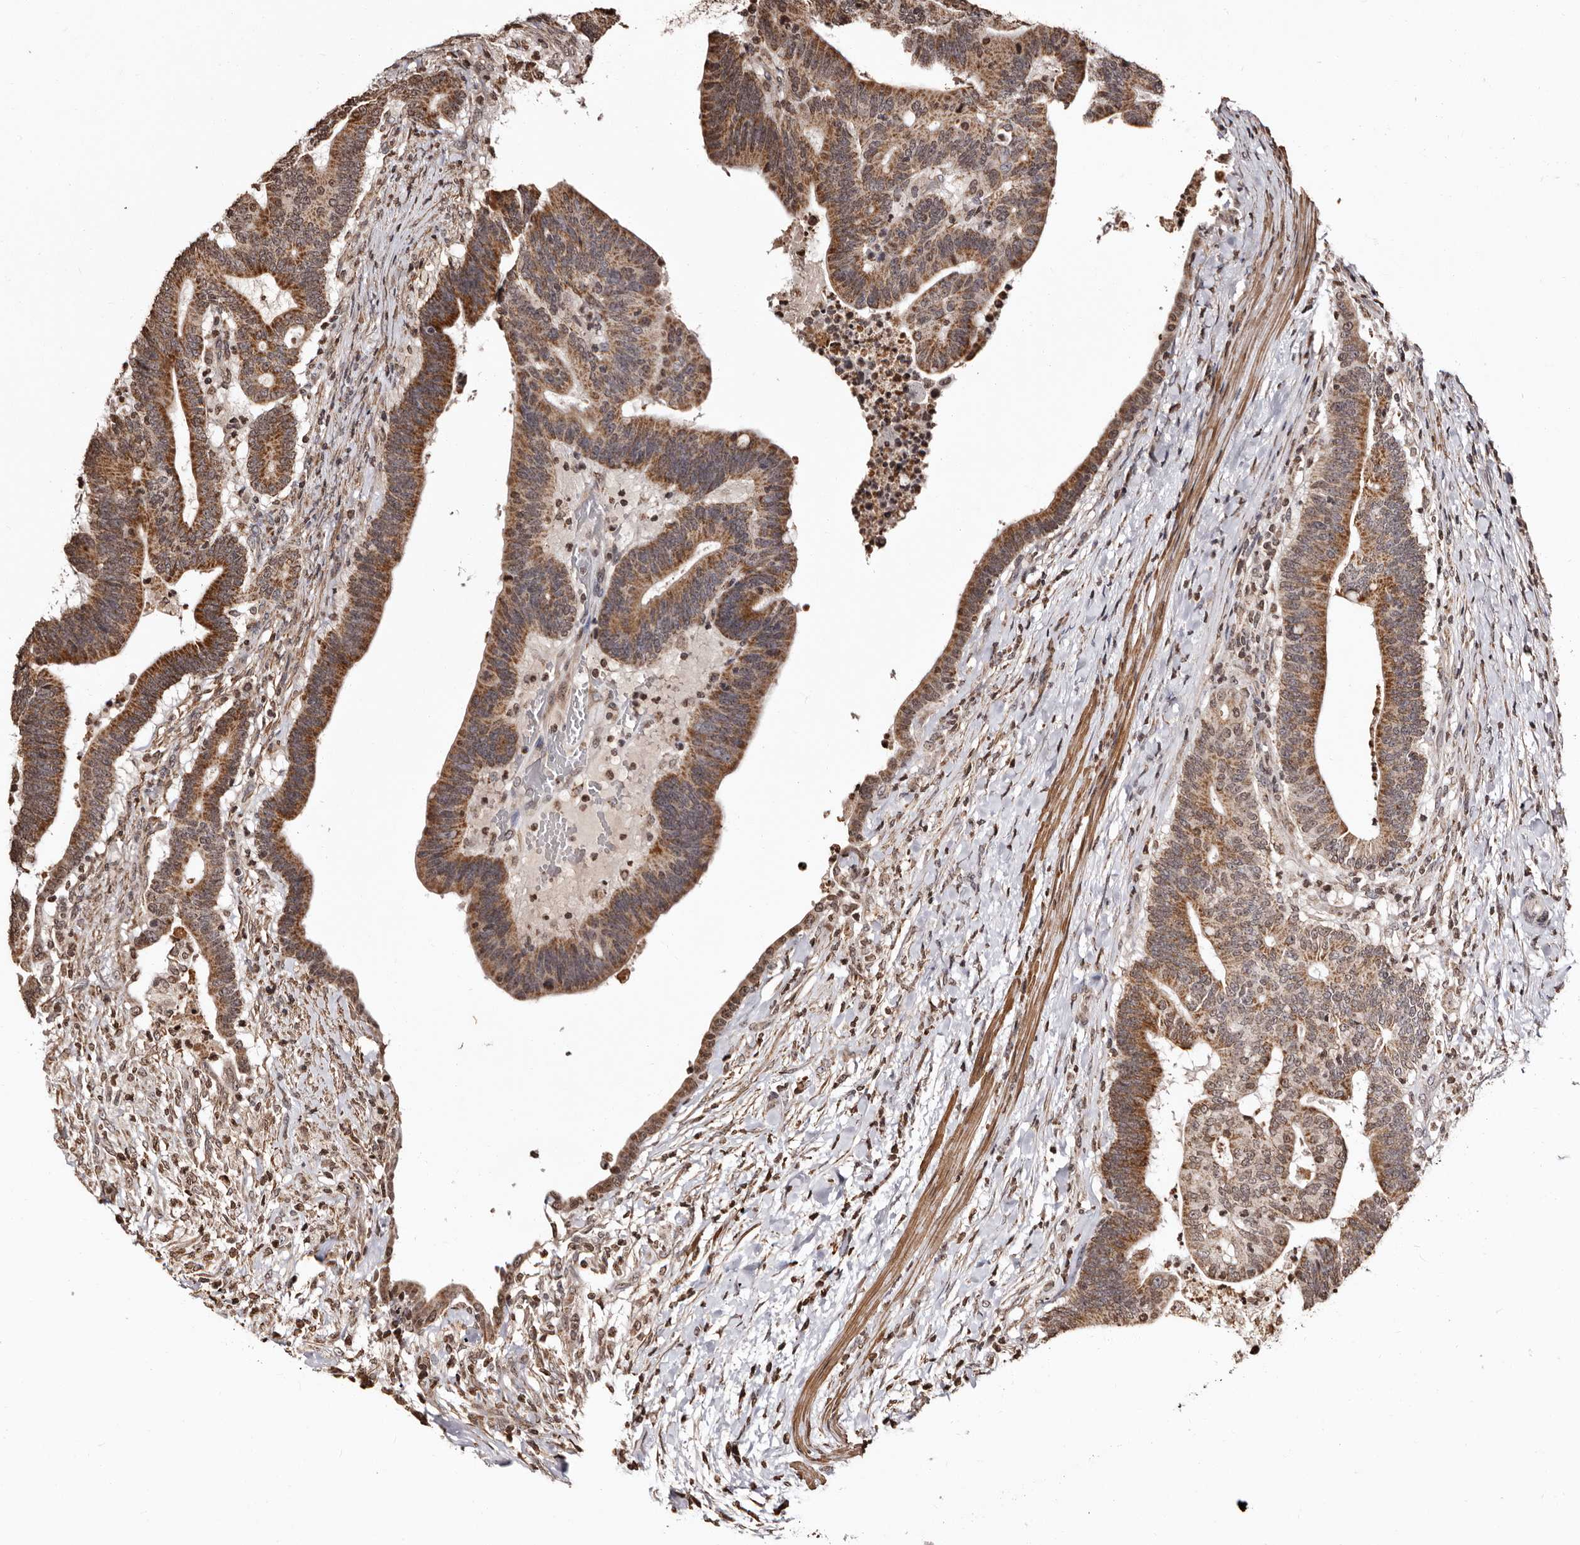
{"staining": {"intensity": "moderate", "quantity": ">75%", "location": "cytoplasmic/membranous"}, "tissue": "colorectal cancer", "cell_type": "Tumor cells", "image_type": "cancer", "snomed": [{"axis": "morphology", "description": "Adenocarcinoma, NOS"}, {"axis": "topography", "description": "Colon"}], "caption": "The image exhibits a brown stain indicating the presence of a protein in the cytoplasmic/membranous of tumor cells in colorectal cancer.", "gene": "CCDC190", "patient": {"sex": "female", "age": 66}}